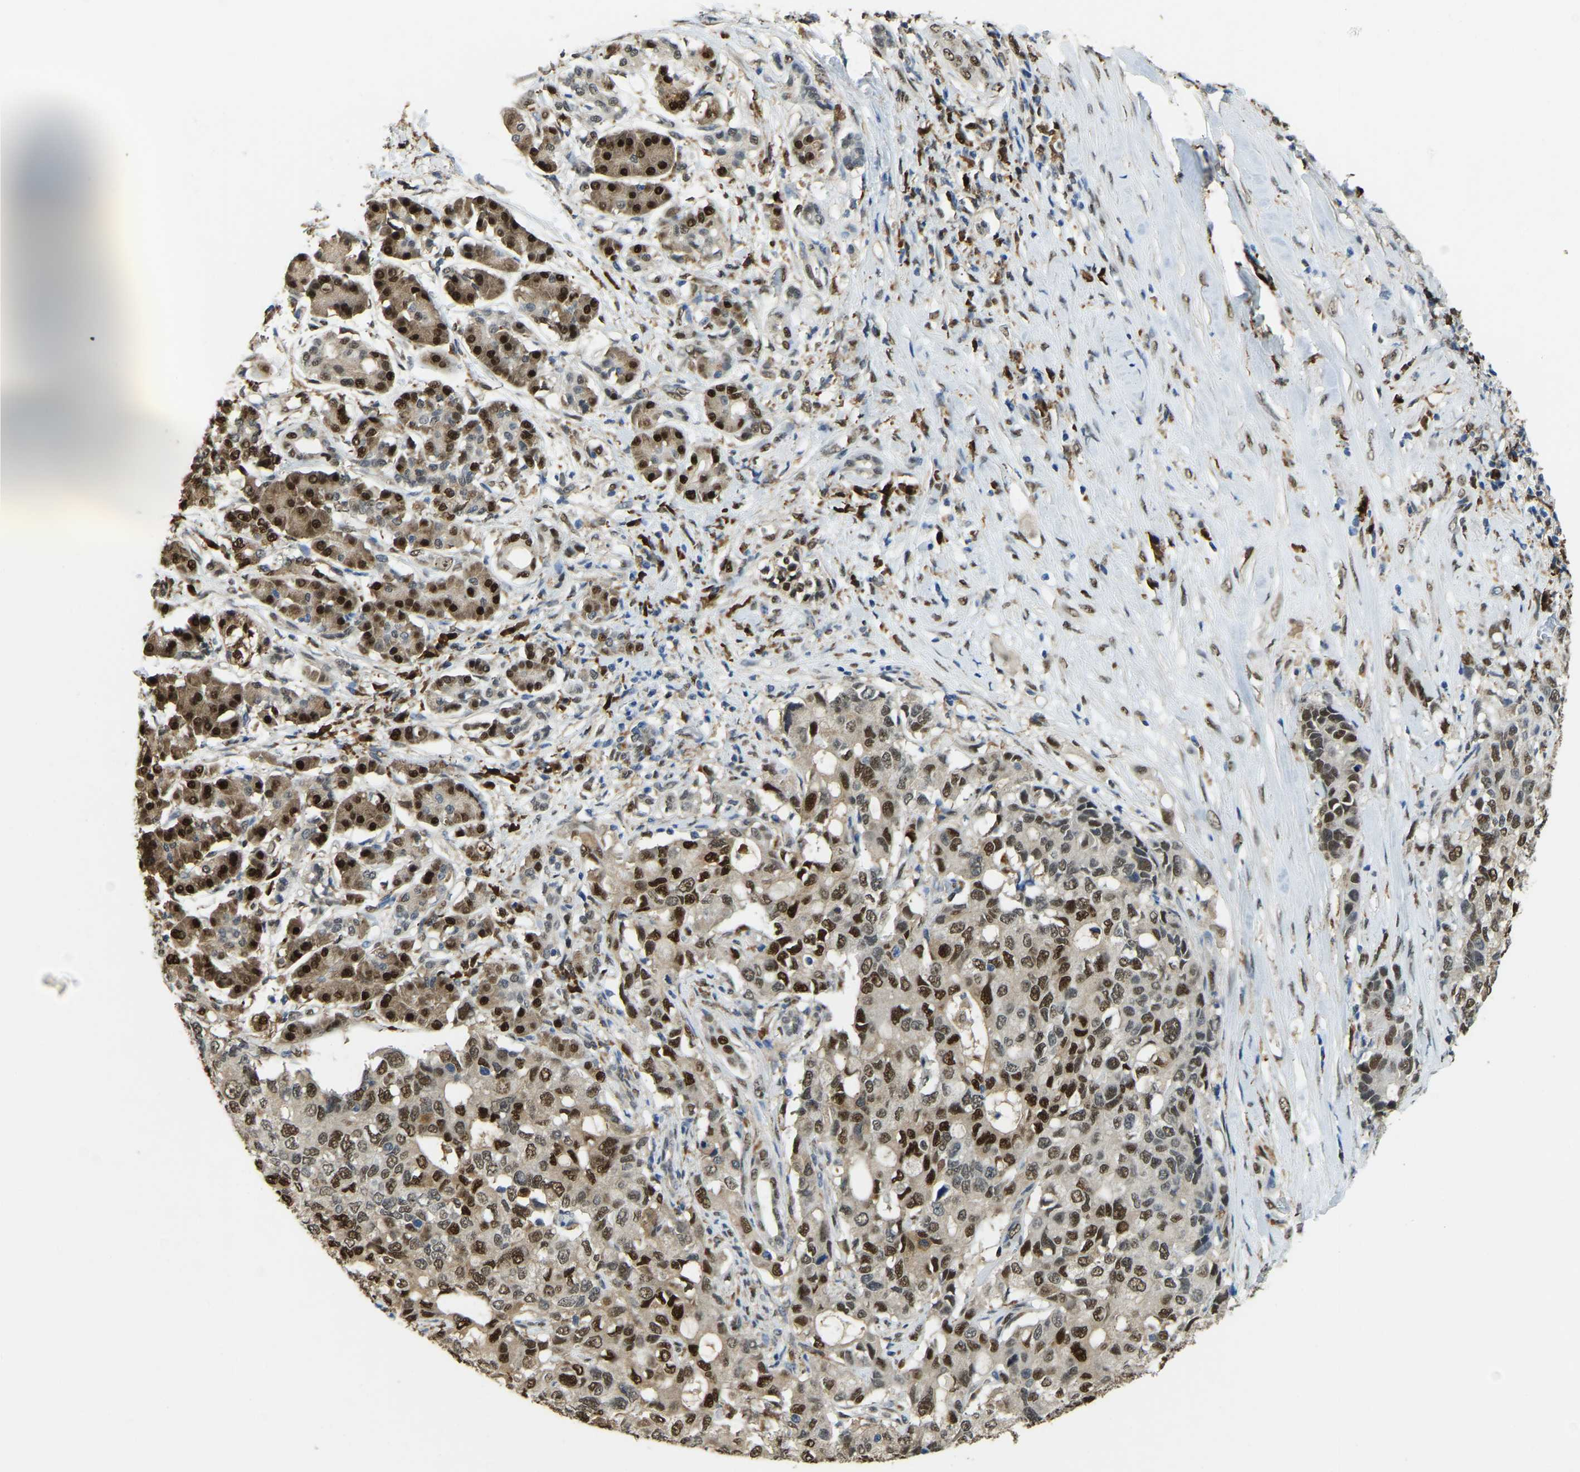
{"staining": {"intensity": "strong", "quantity": ">75%", "location": "cytoplasmic/membranous,nuclear"}, "tissue": "pancreatic cancer", "cell_type": "Tumor cells", "image_type": "cancer", "snomed": [{"axis": "morphology", "description": "Adenocarcinoma, NOS"}, {"axis": "topography", "description": "Pancreas"}], "caption": "This image demonstrates IHC staining of pancreatic cancer, with high strong cytoplasmic/membranous and nuclear staining in about >75% of tumor cells.", "gene": "NANS", "patient": {"sex": "female", "age": 56}}